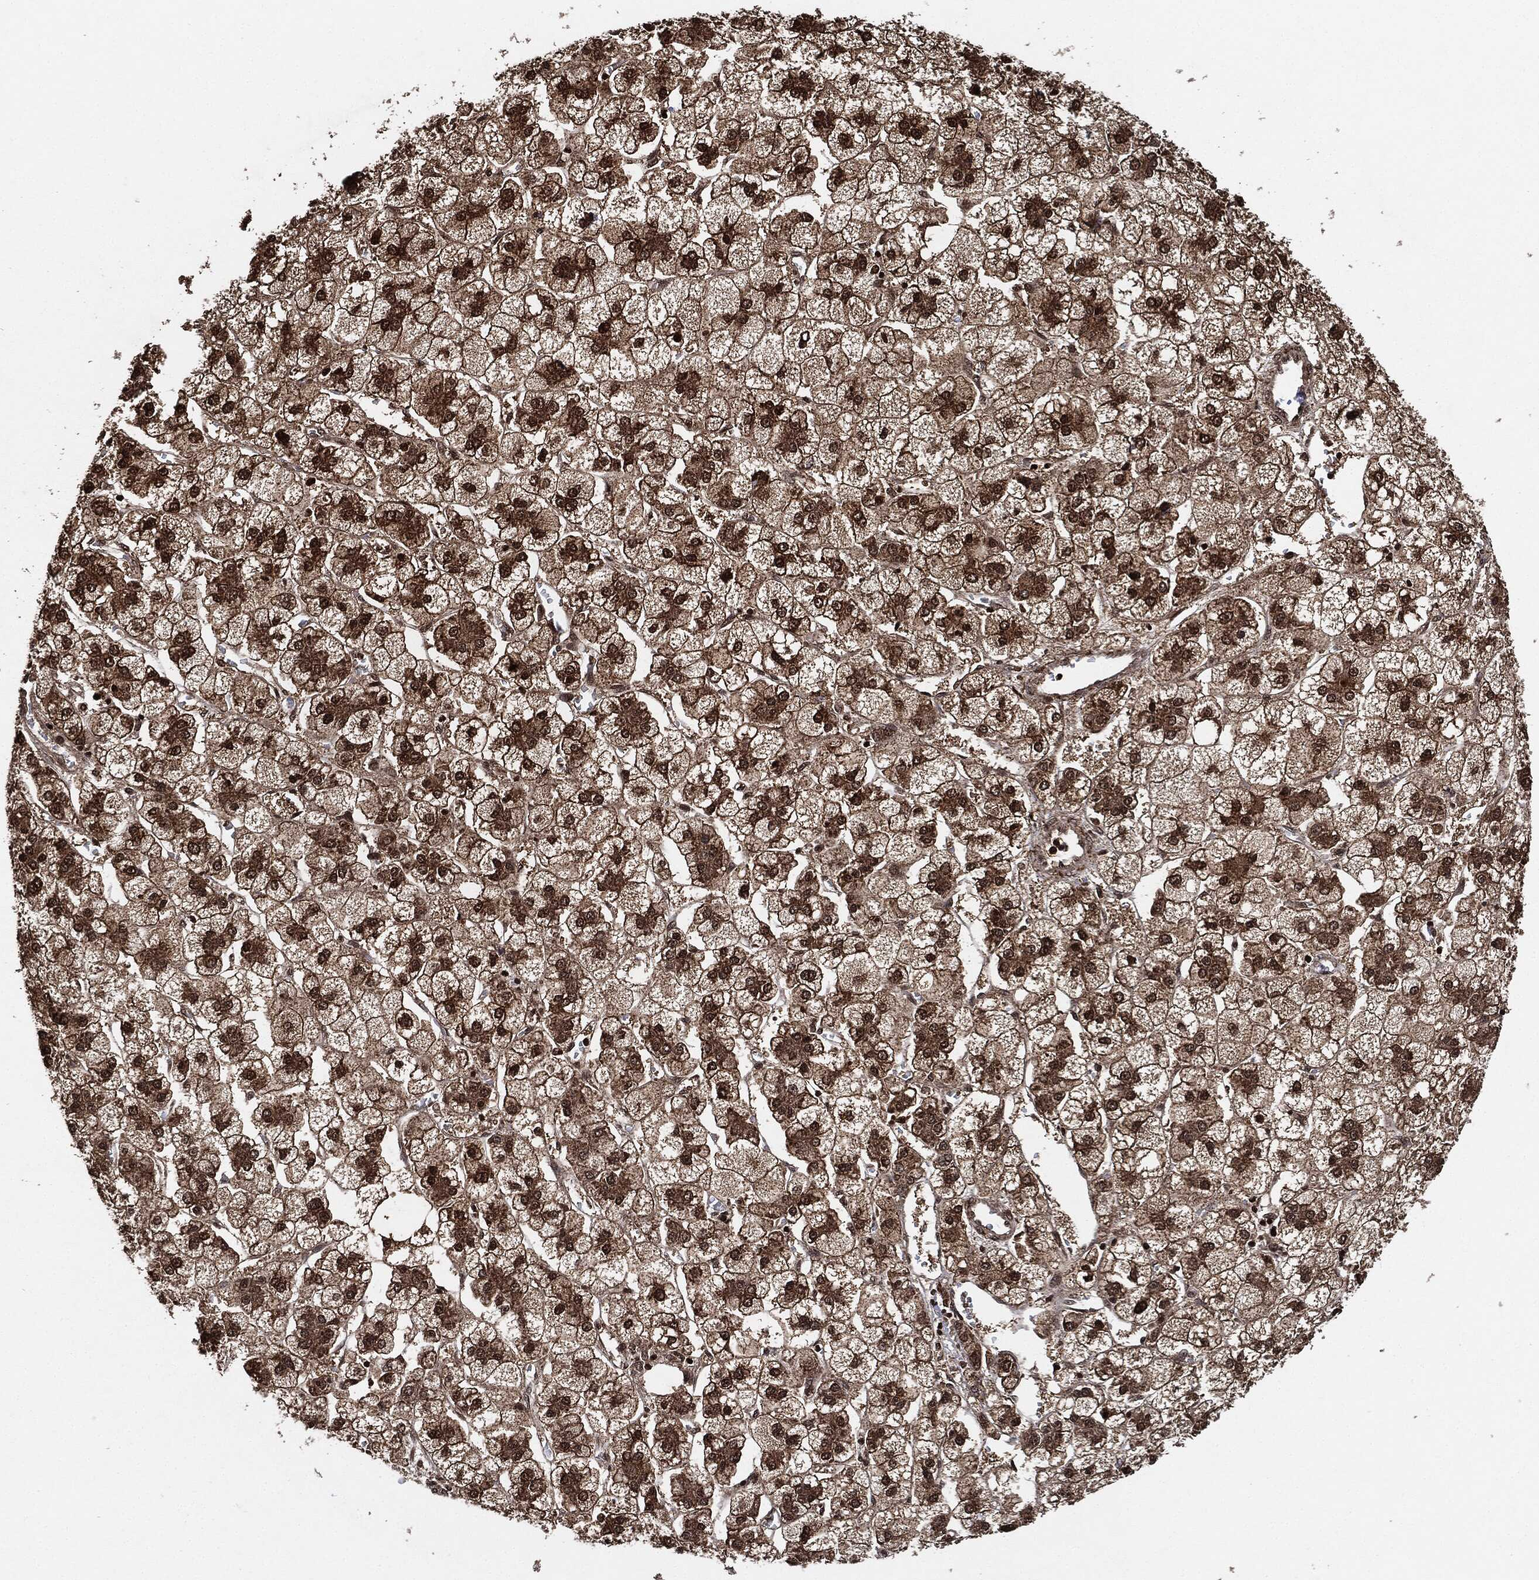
{"staining": {"intensity": "moderate", "quantity": ">75%", "location": "cytoplasmic/membranous,nuclear"}, "tissue": "liver cancer", "cell_type": "Tumor cells", "image_type": "cancer", "snomed": [{"axis": "morphology", "description": "Carcinoma, Hepatocellular, NOS"}, {"axis": "topography", "description": "Liver"}], "caption": "About >75% of tumor cells in human hepatocellular carcinoma (liver) exhibit moderate cytoplasmic/membranous and nuclear protein expression as visualized by brown immunohistochemical staining.", "gene": "PDK1", "patient": {"sex": "male", "age": 73}}